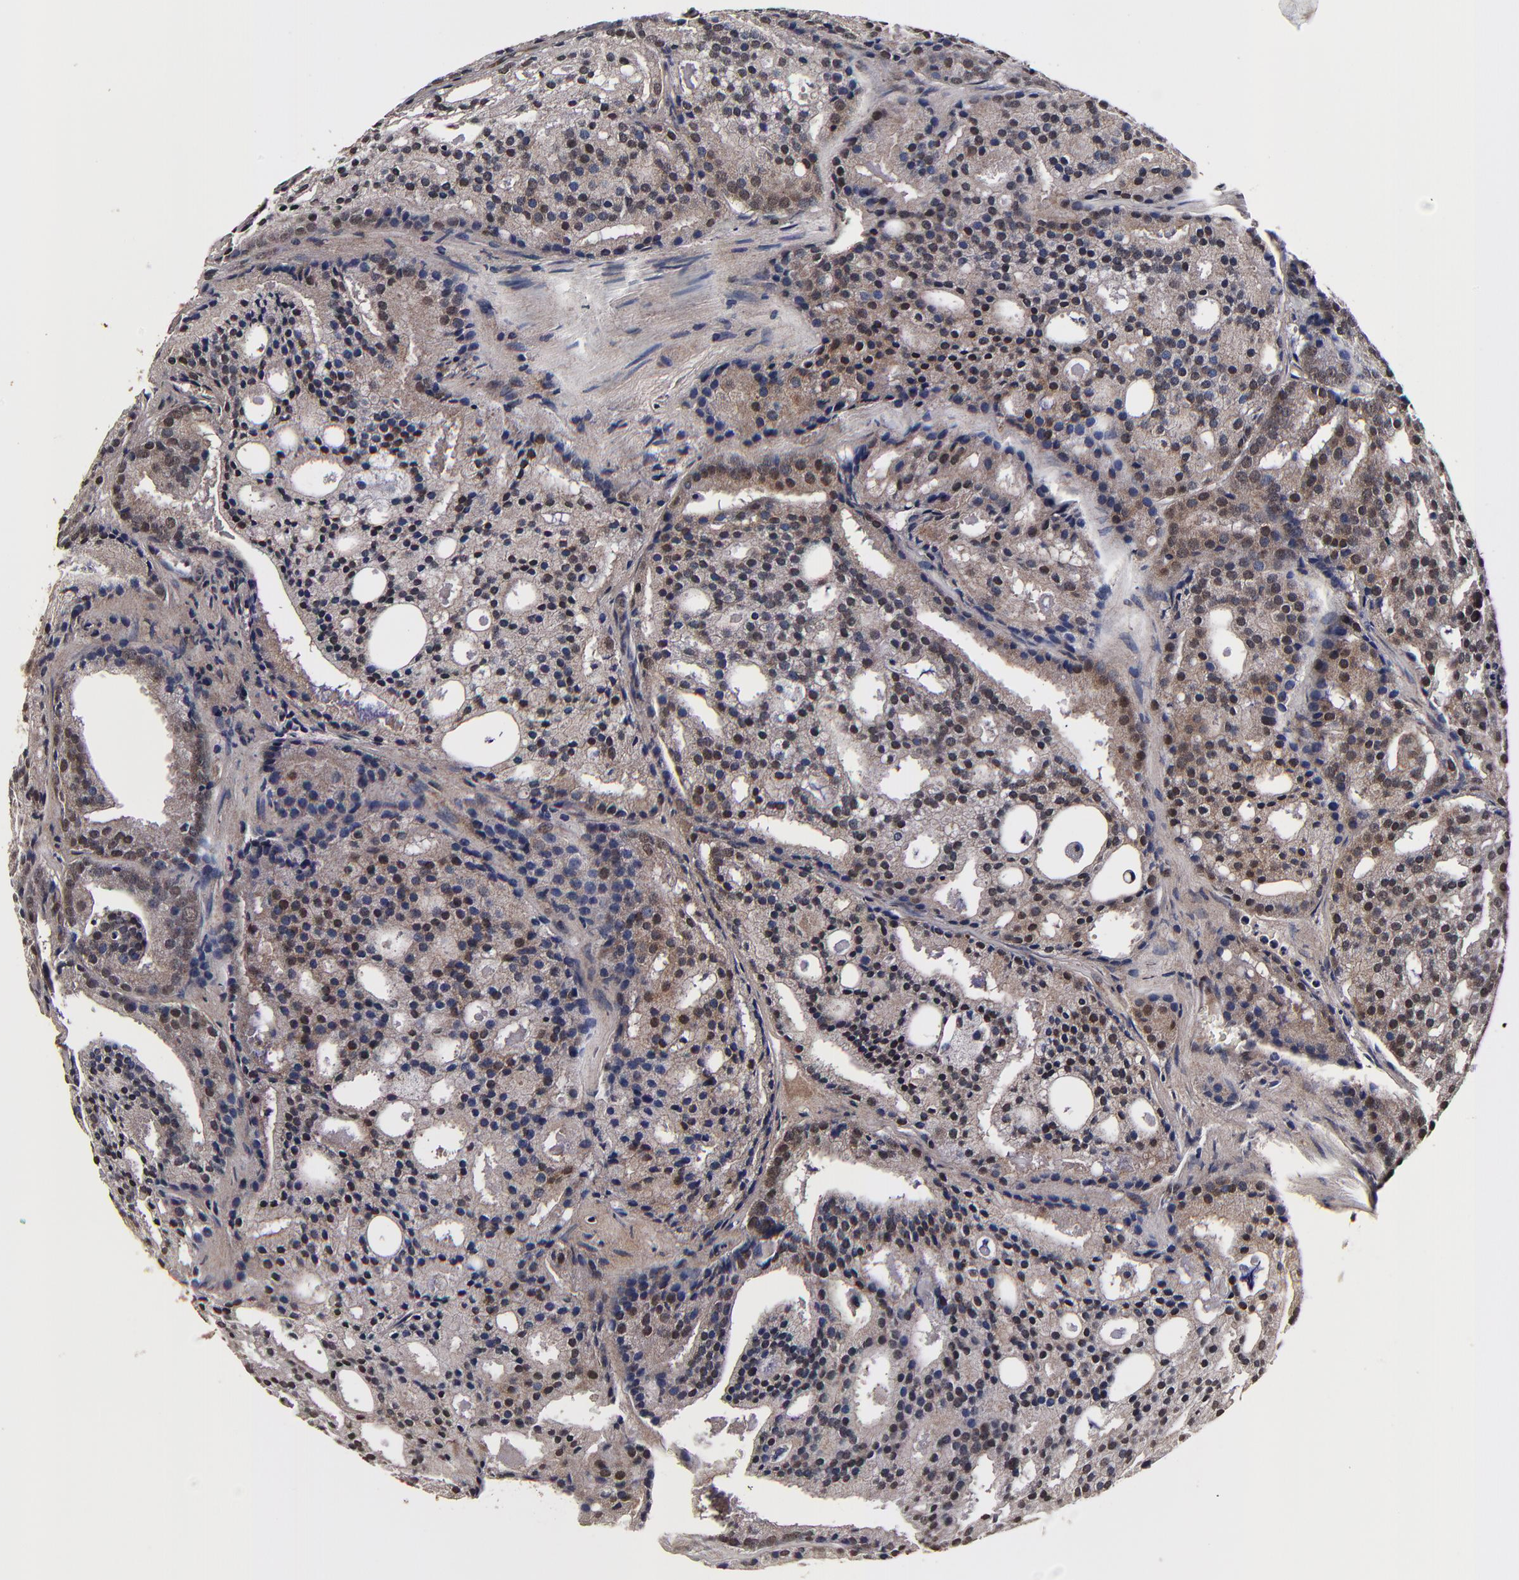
{"staining": {"intensity": "weak", "quantity": "25%-75%", "location": "nuclear"}, "tissue": "prostate cancer", "cell_type": "Tumor cells", "image_type": "cancer", "snomed": [{"axis": "morphology", "description": "Adenocarcinoma, High grade"}, {"axis": "topography", "description": "Prostate"}], "caption": "This histopathology image shows immunohistochemistry staining of human prostate cancer (adenocarcinoma (high-grade)), with low weak nuclear expression in about 25%-75% of tumor cells.", "gene": "MMP15", "patient": {"sex": "male", "age": 64}}